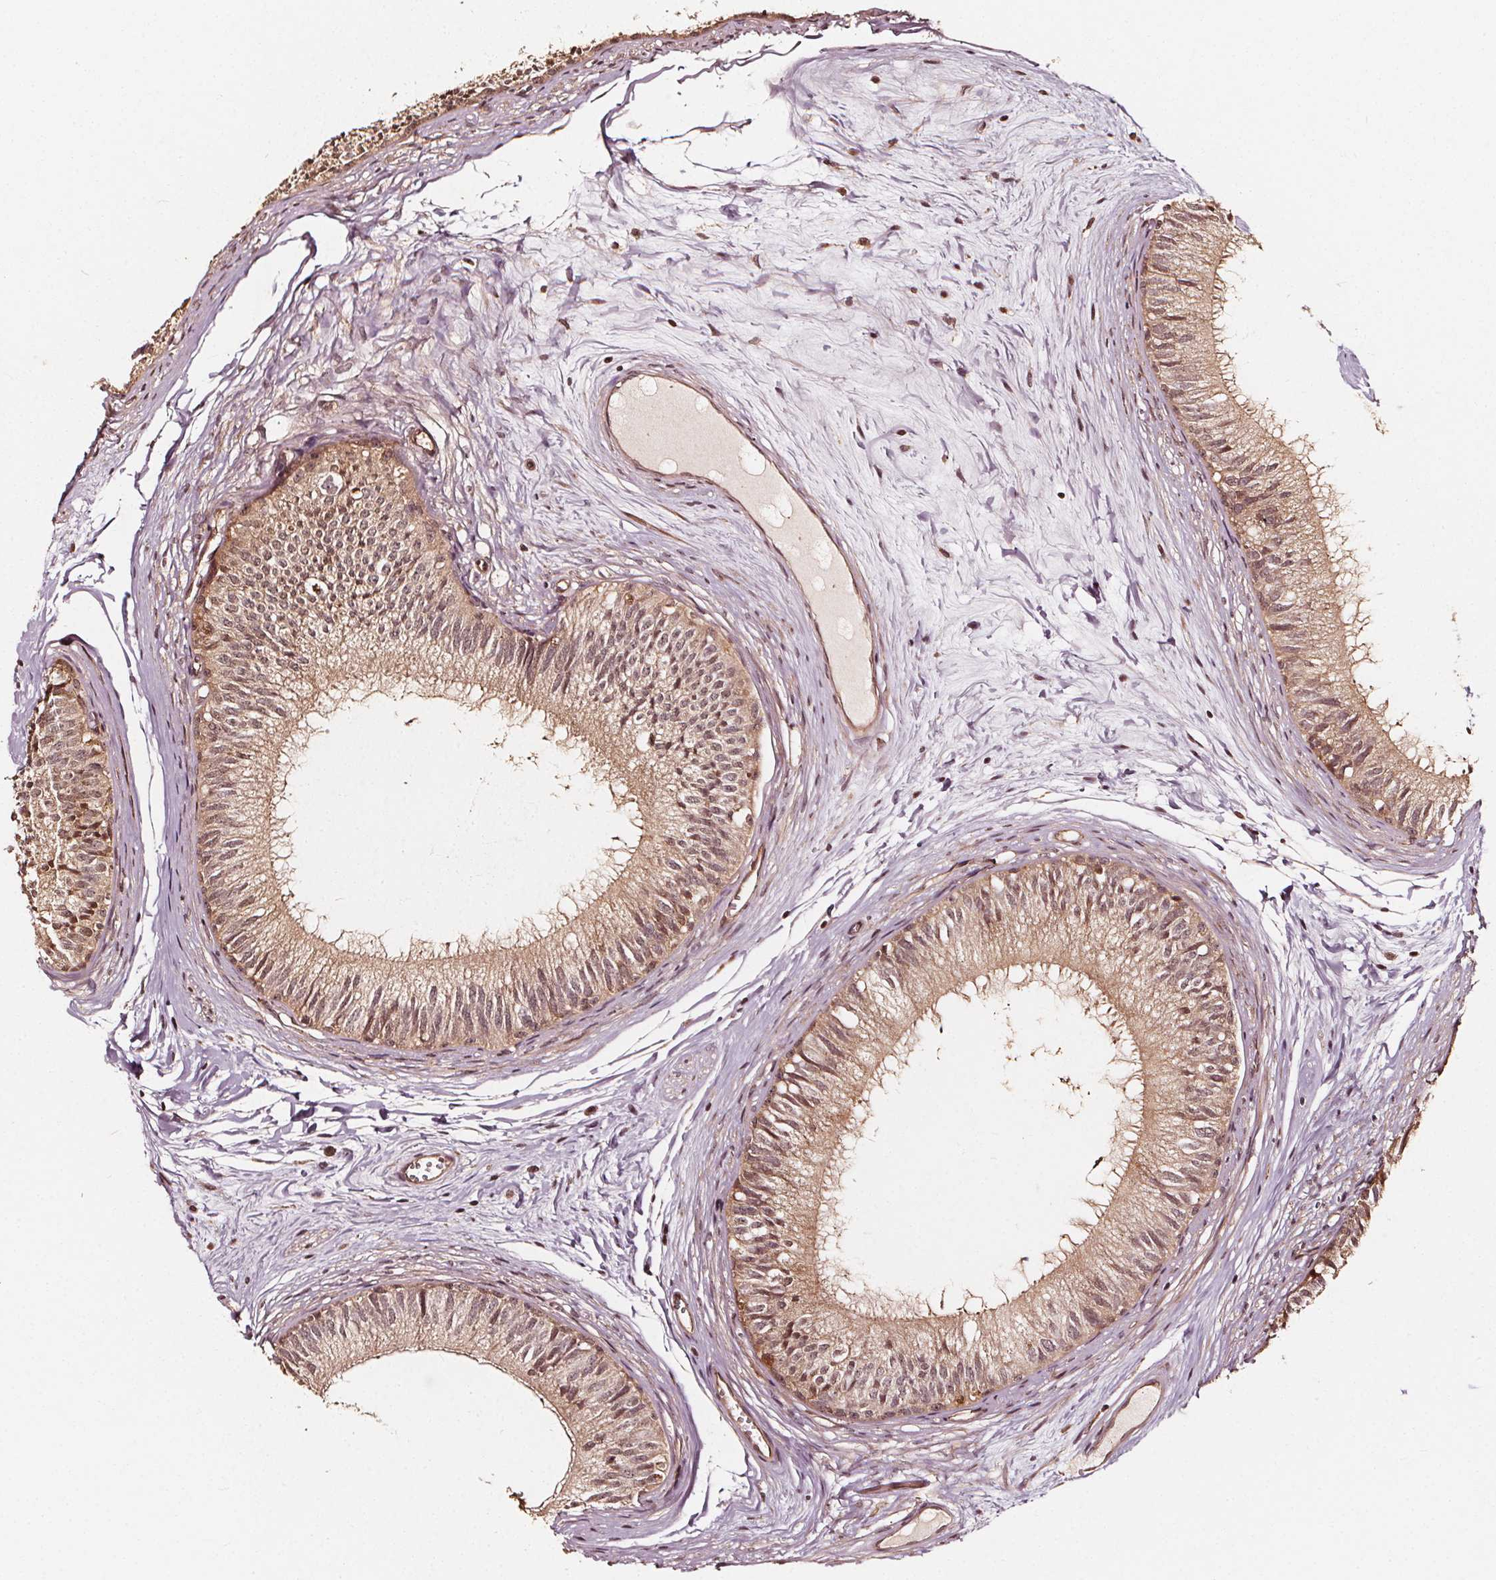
{"staining": {"intensity": "moderate", "quantity": ">75%", "location": "cytoplasmic/membranous,nuclear"}, "tissue": "epididymis", "cell_type": "Glandular cells", "image_type": "normal", "snomed": [{"axis": "morphology", "description": "Normal tissue, NOS"}, {"axis": "topography", "description": "Epididymis"}], "caption": "Immunohistochemistry (IHC) photomicrograph of benign epididymis: human epididymis stained using immunohistochemistry displays medium levels of moderate protein expression localized specifically in the cytoplasmic/membranous,nuclear of glandular cells, appearing as a cytoplasmic/membranous,nuclear brown color.", "gene": "NPC1", "patient": {"sex": "male", "age": 29}}